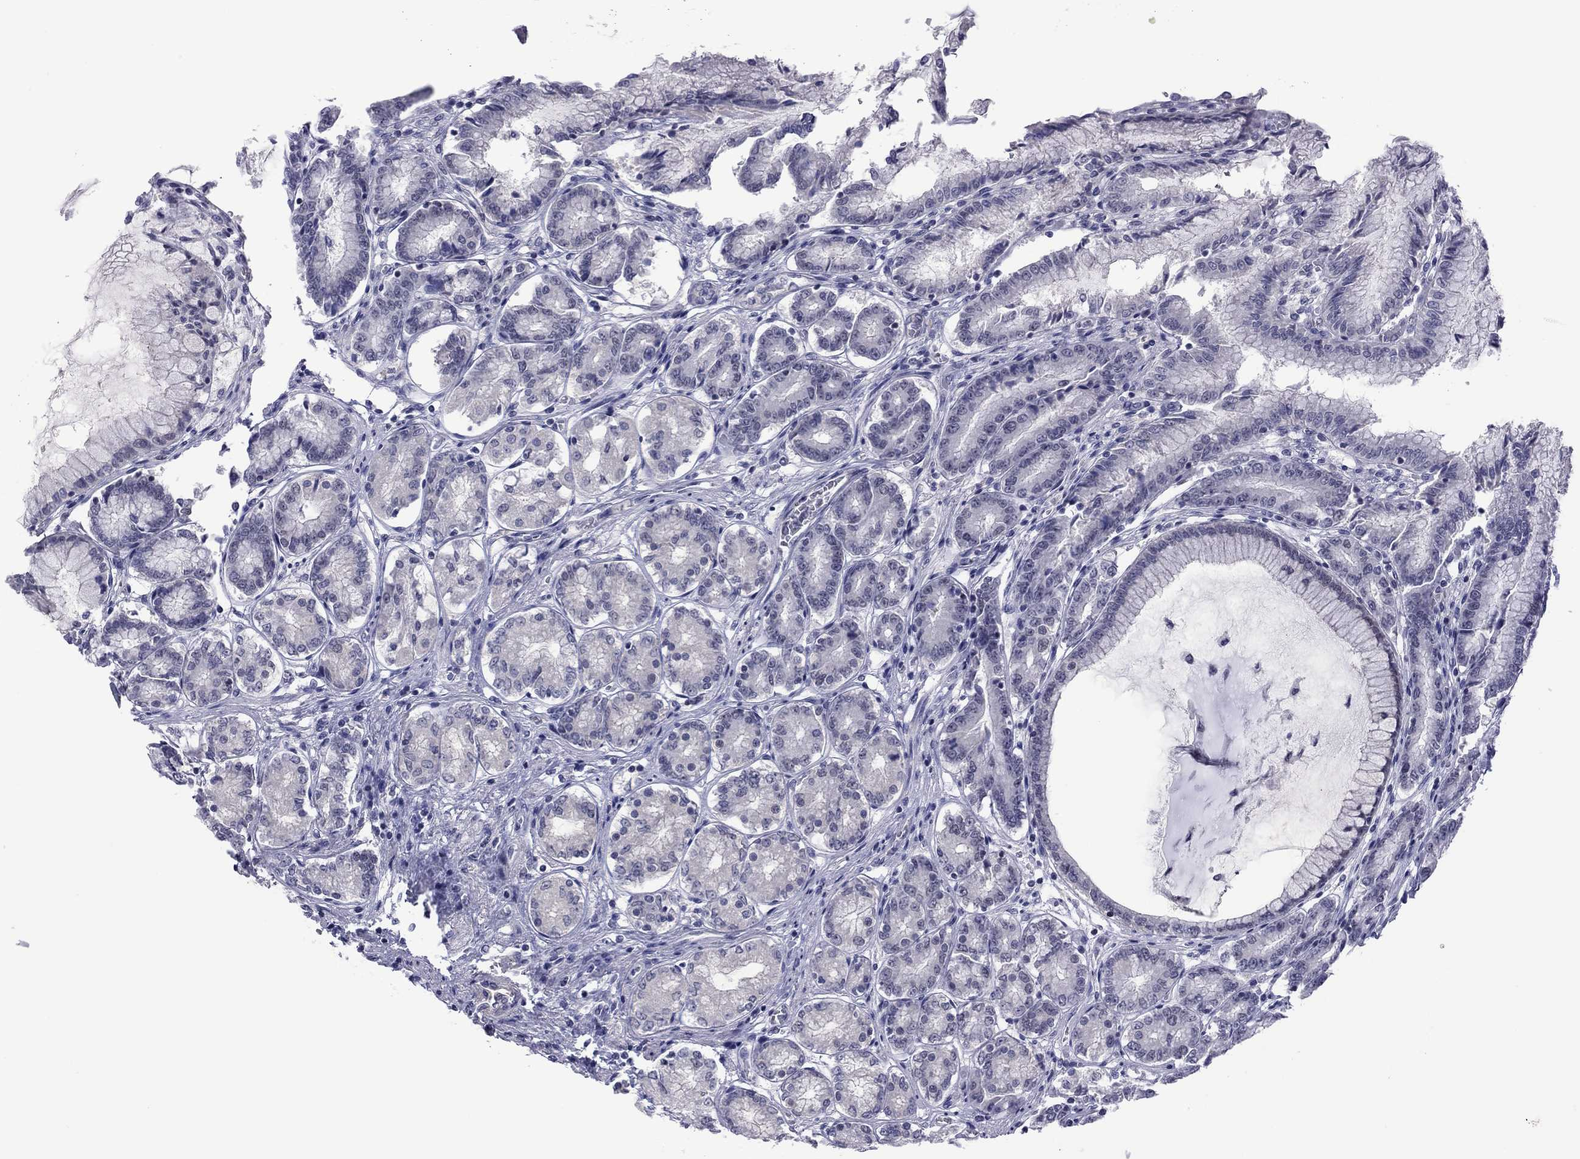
{"staining": {"intensity": "negative", "quantity": "none", "location": "none"}, "tissue": "stomach", "cell_type": "Glandular cells", "image_type": "normal", "snomed": [{"axis": "morphology", "description": "Normal tissue, NOS"}, {"axis": "topography", "description": "Stomach"}], "caption": "Micrograph shows no significant protein staining in glandular cells of normal stomach. (DAB IHC visualized using brightfield microscopy, high magnification).", "gene": "POU5F2", "patient": {"sex": "female", "age": 65}}